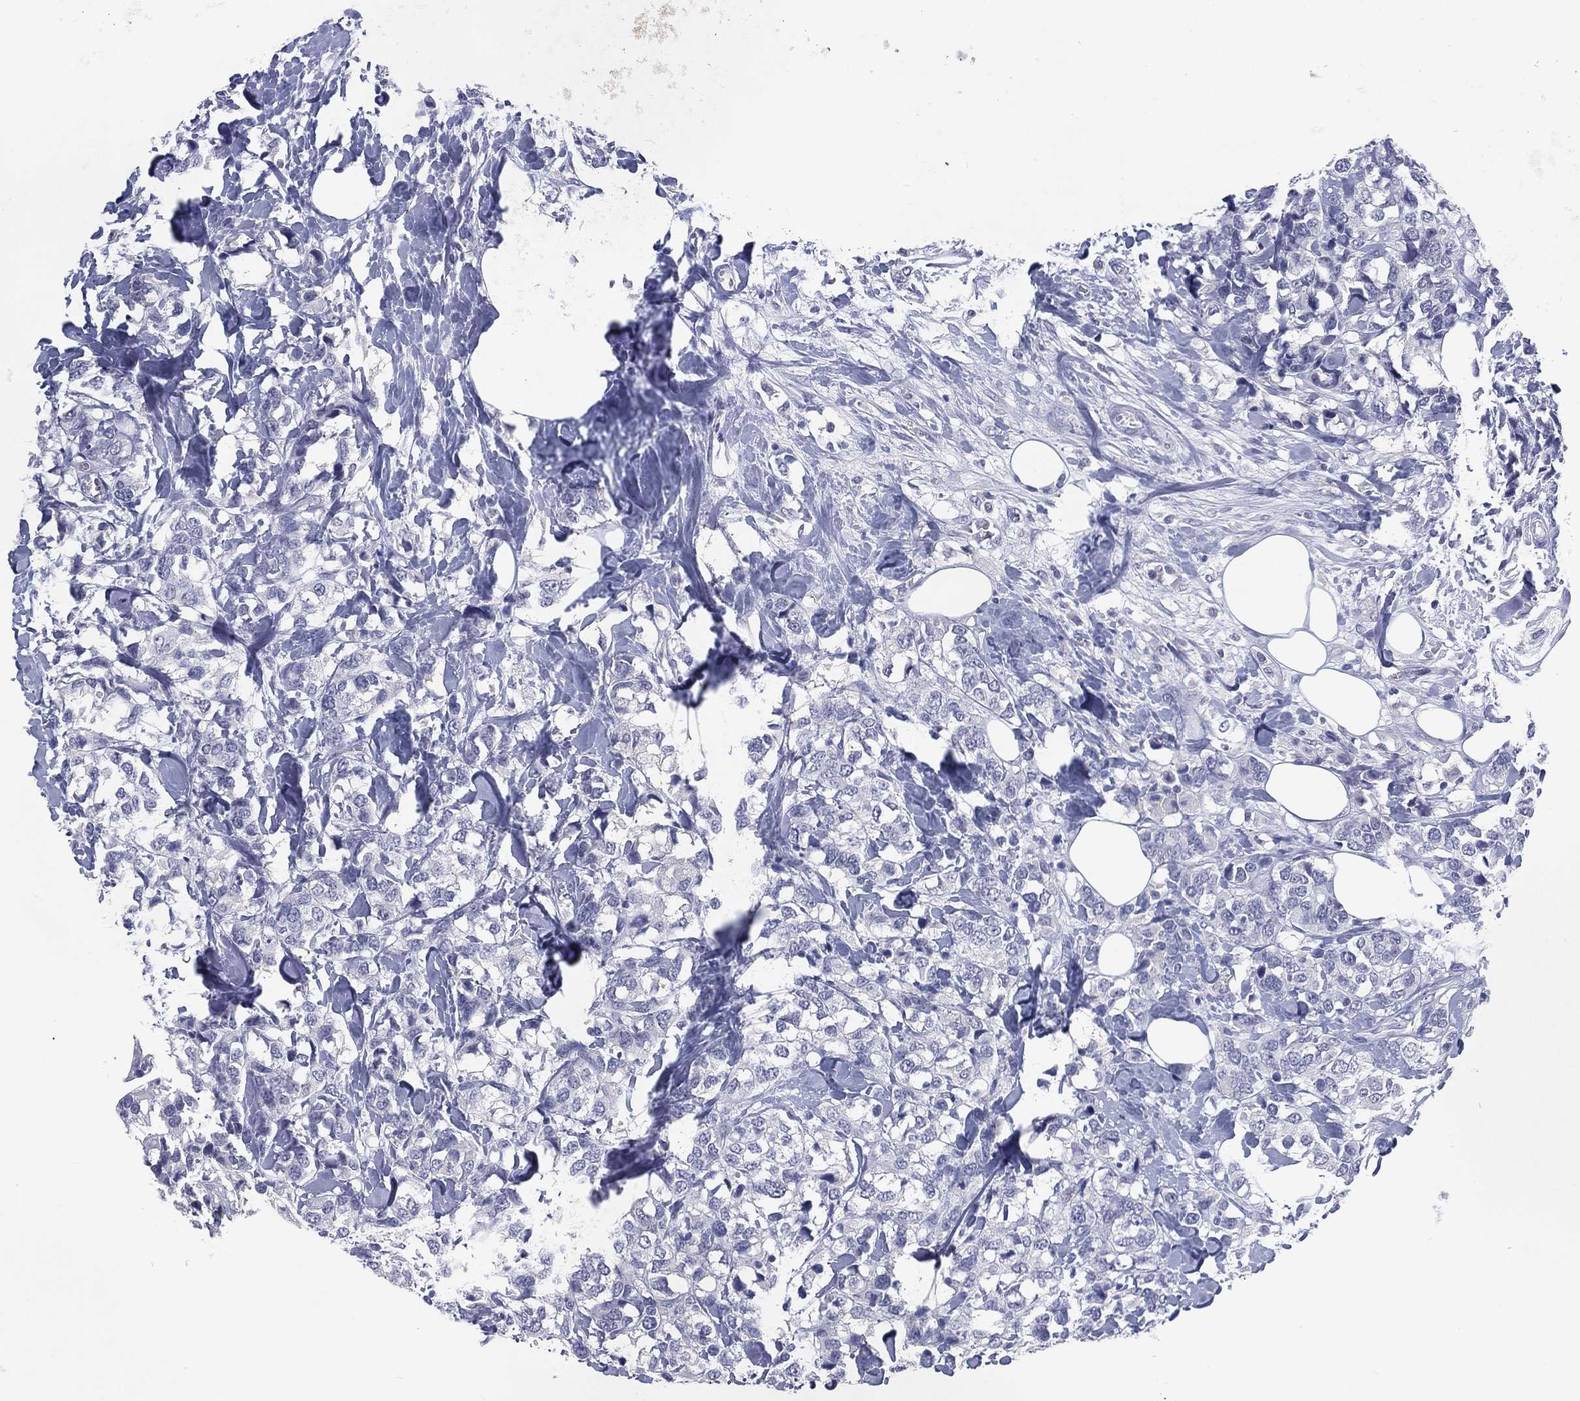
{"staining": {"intensity": "negative", "quantity": "none", "location": "none"}, "tissue": "breast cancer", "cell_type": "Tumor cells", "image_type": "cancer", "snomed": [{"axis": "morphology", "description": "Lobular carcinoma"}, {"axis": "topography", "description": "Breast"}], "caption": "High power microscopy image of an IHC micrograph of lobular carcinoma (breast), revealing no significant staining in tumor cells.", "gene": "KRT35", "patient": {"sex": "female", "age": 59}}